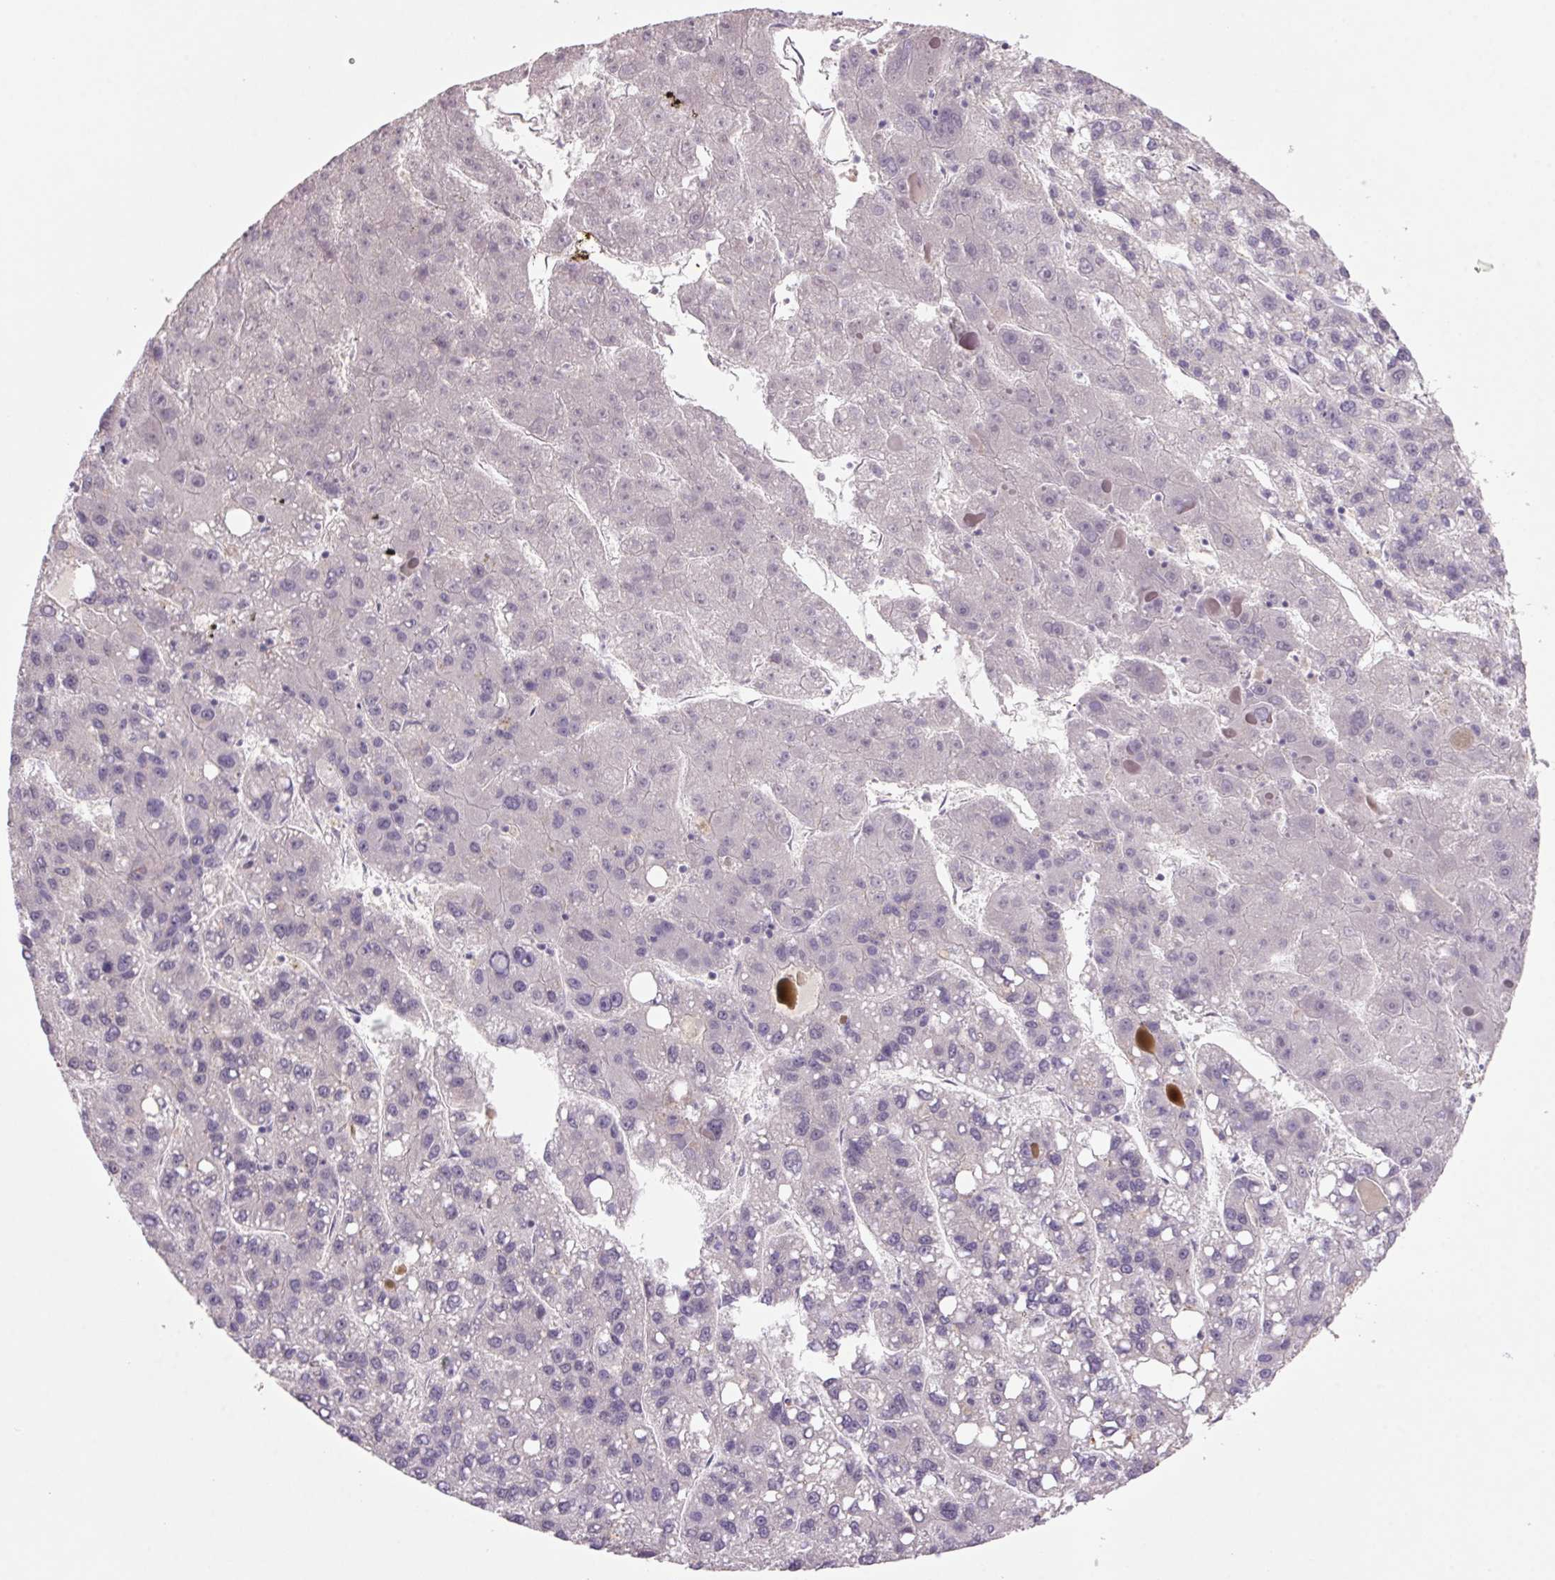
{"staining": {"intensity": "negative", "quantity": "none", "location": "none"}, "tissue": "liver cancer", "cell_type": "Tumor cells", "image_type": "cancer", "snomed": [{"axis": "morphology", "description": "Carcinoma, Hepatocellular, NOS"}, {"axis": "topography", "description": "Liver"}], "caption": "There is no significant positivity in tumor cells of liver cancer.", "gene": "TRDN", "patient": {"sex": "female", "age": 82}}